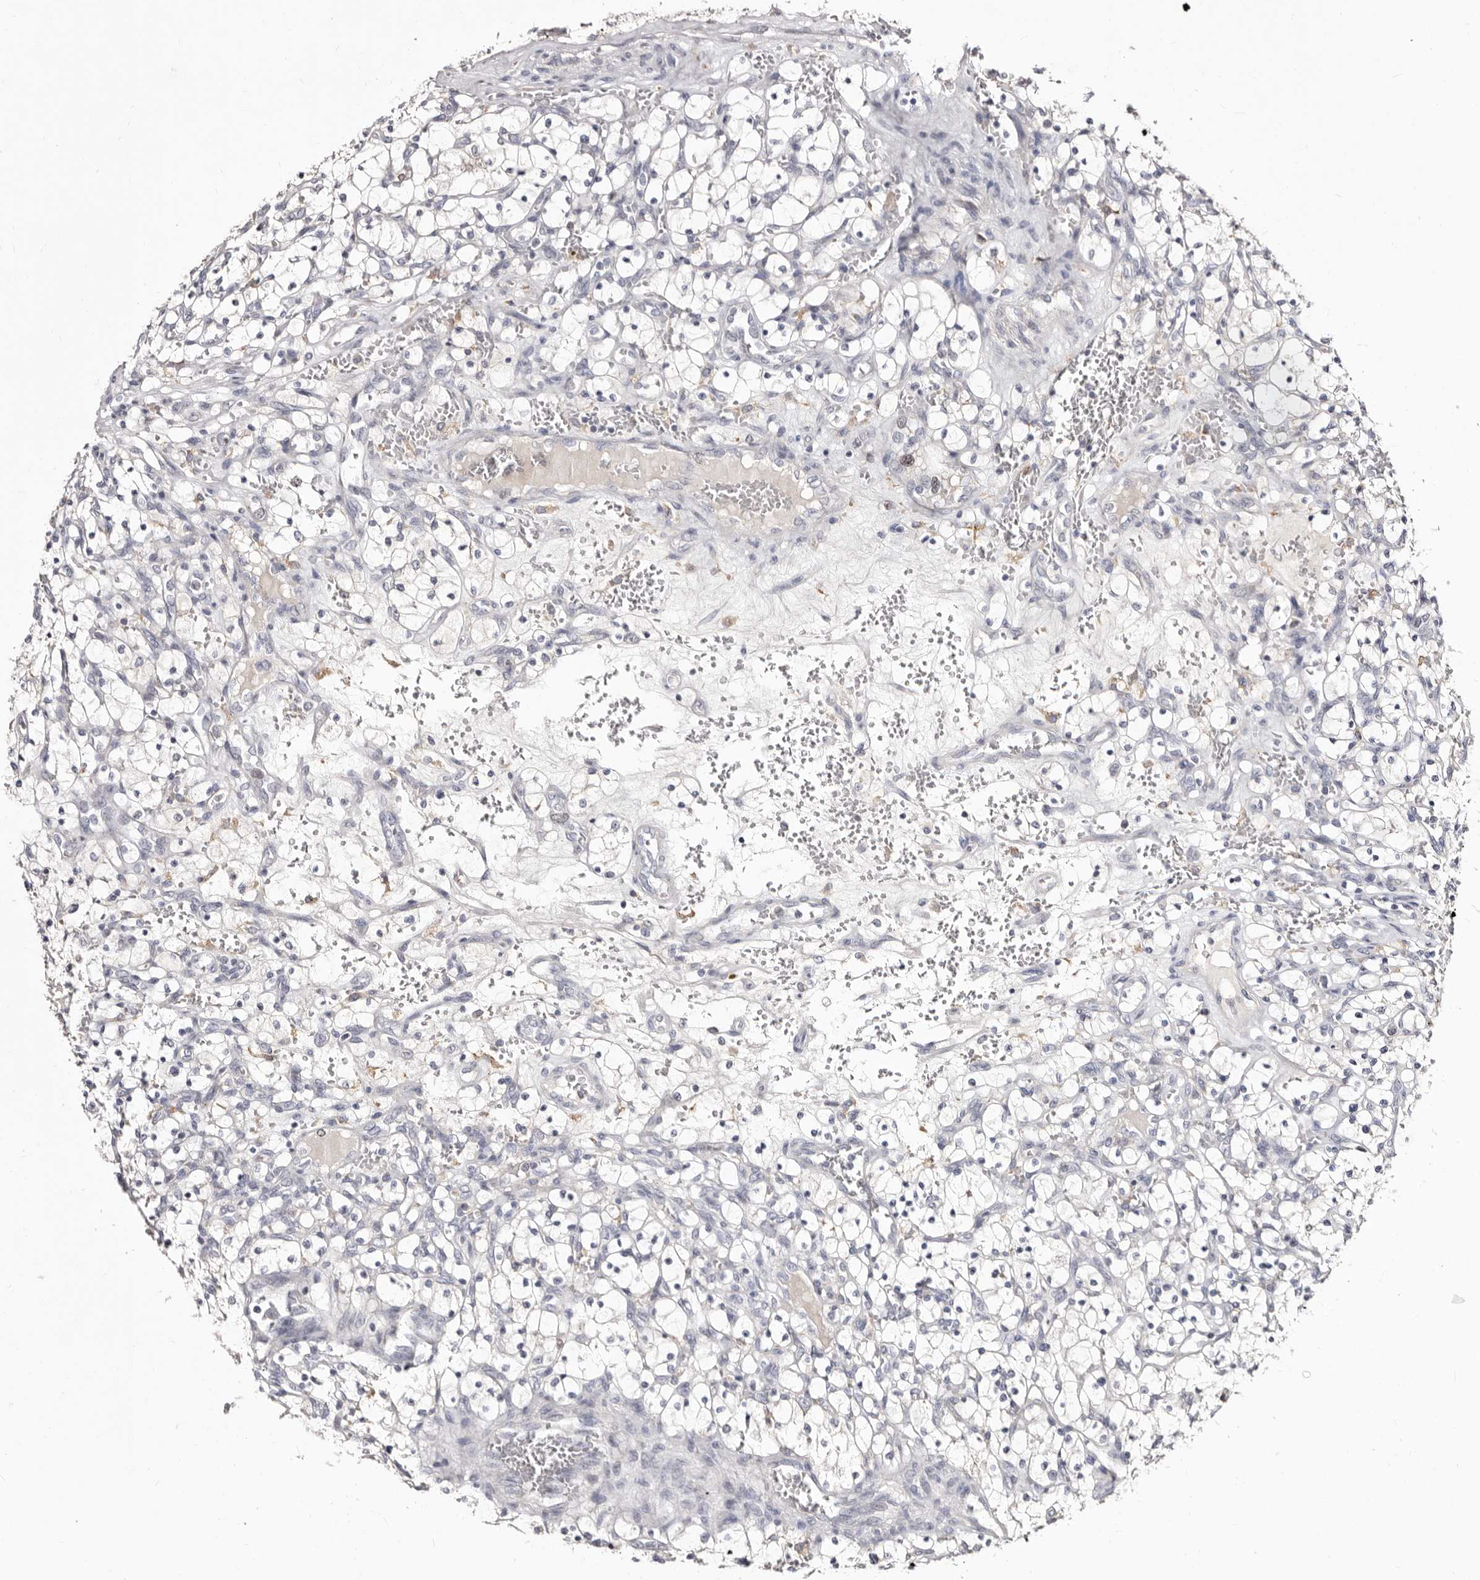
{"staining": {"intensity": "negative", "quantity": "none", "location": "none"}, "tissue": "renal cancer", "cell_type": "Tumor cells", "image_type": "cancer", "snomed": [{"axis": "morphology", "description": "Adenocarcinoma, NOS"}, {"axis": "topography", "description": "Kidney"}], "caption": "Renal adenocarcinoma was stained to show a protein in brown. There is no significant positivity in tumor cells.", "gene": "CDCA8", "patient": {"sex": "female", "age": 69}}